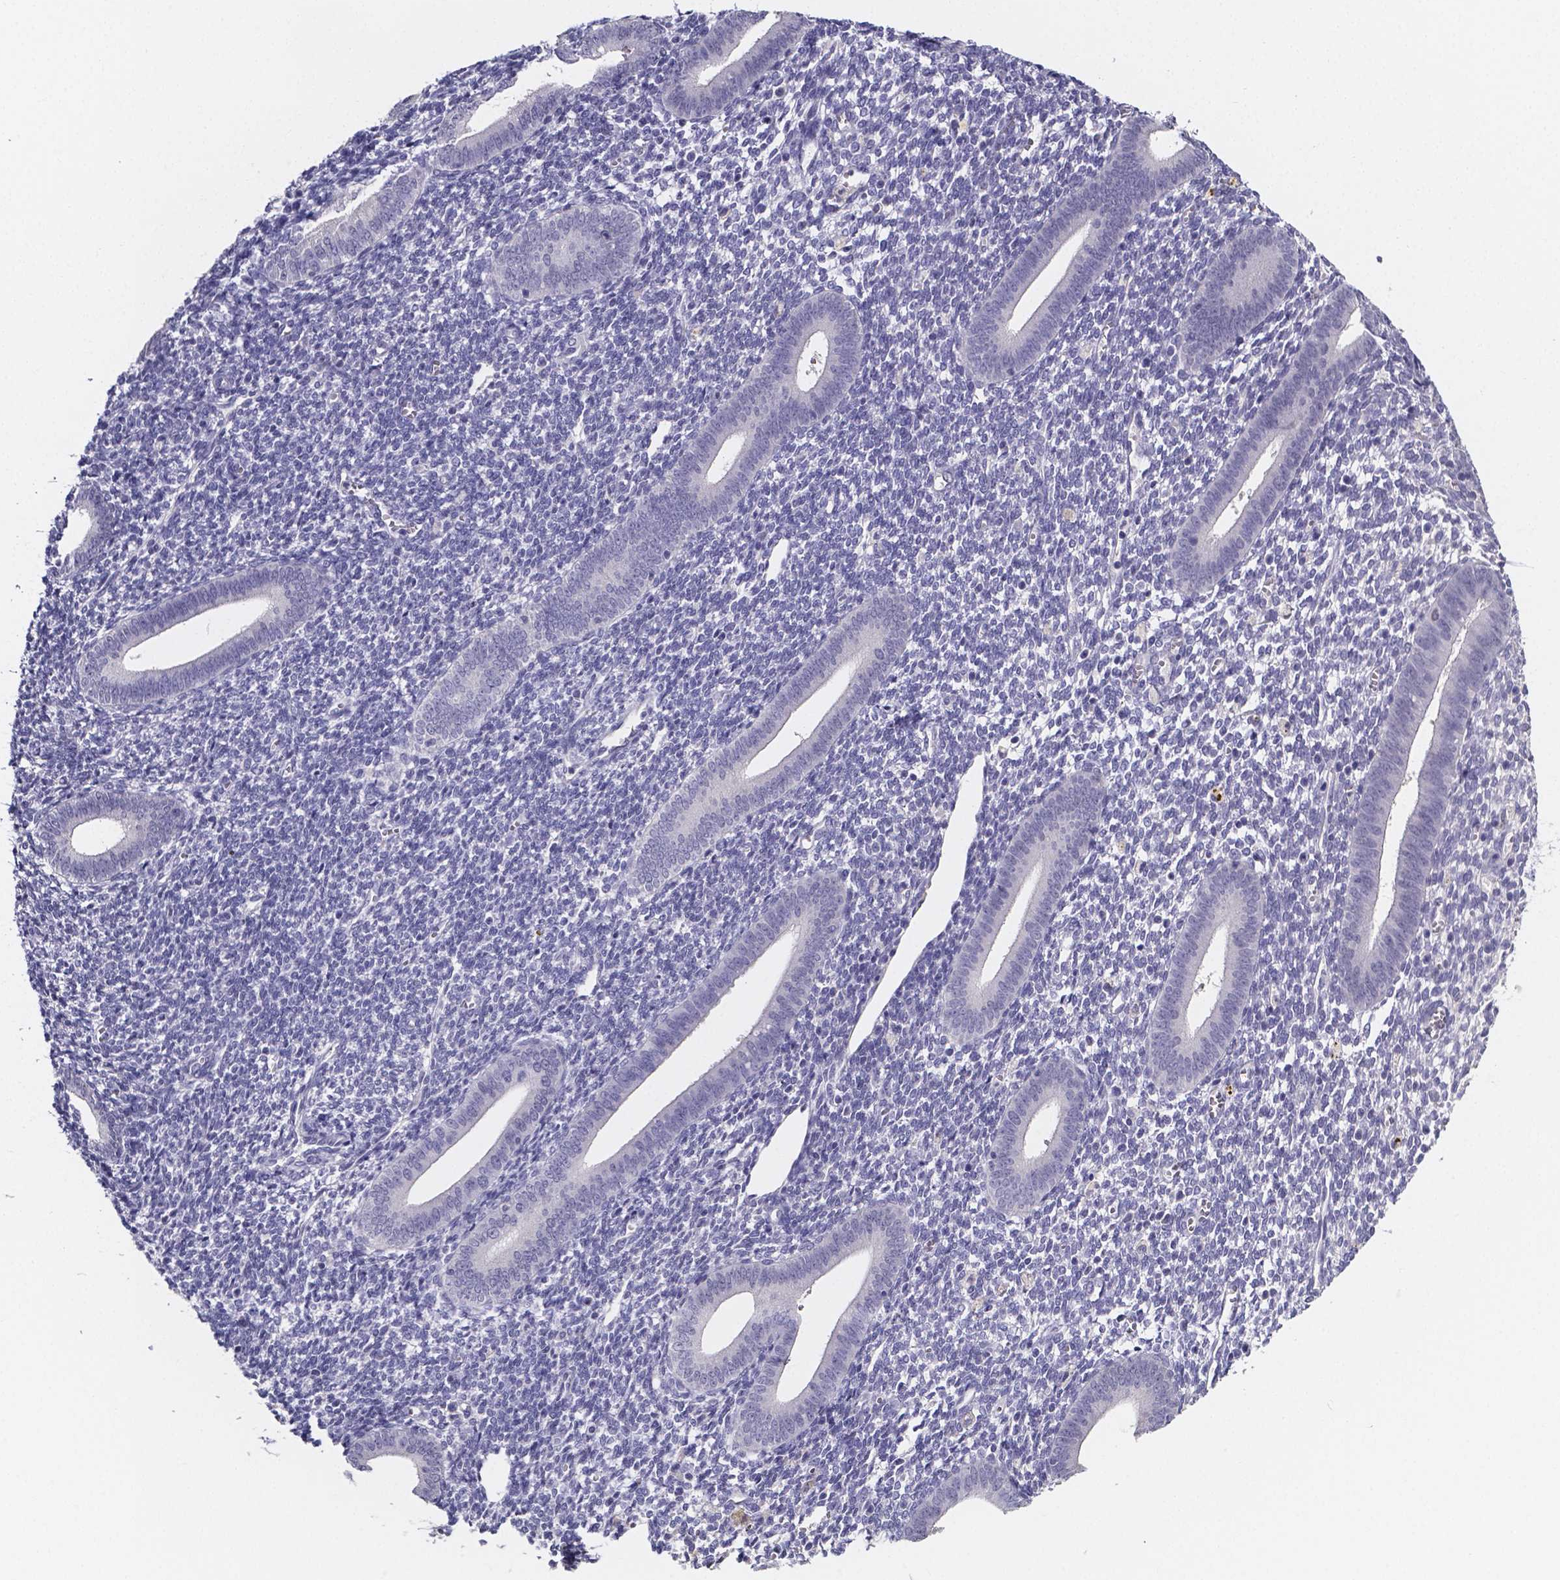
{"staining": {"intensity": "negative", "quantity": "none", "location": "none"}, "tissue": "endometrium", "cell_type": "Cells in endometrial stroma", "image_type": "normal", "snomed": [{"axis": "morphology", "description": "Normal tissue, NOS"}, {"axis": "topography", "description": "Endometrium"}], "caption": "A high-resolution histopathology image shows IHC staining of normal endometrium, which demonstrates no significant positivity in cells in endometrial stroma.", "gene": "IZUMO1", "patient": {"sex": "female", "age": 25}}